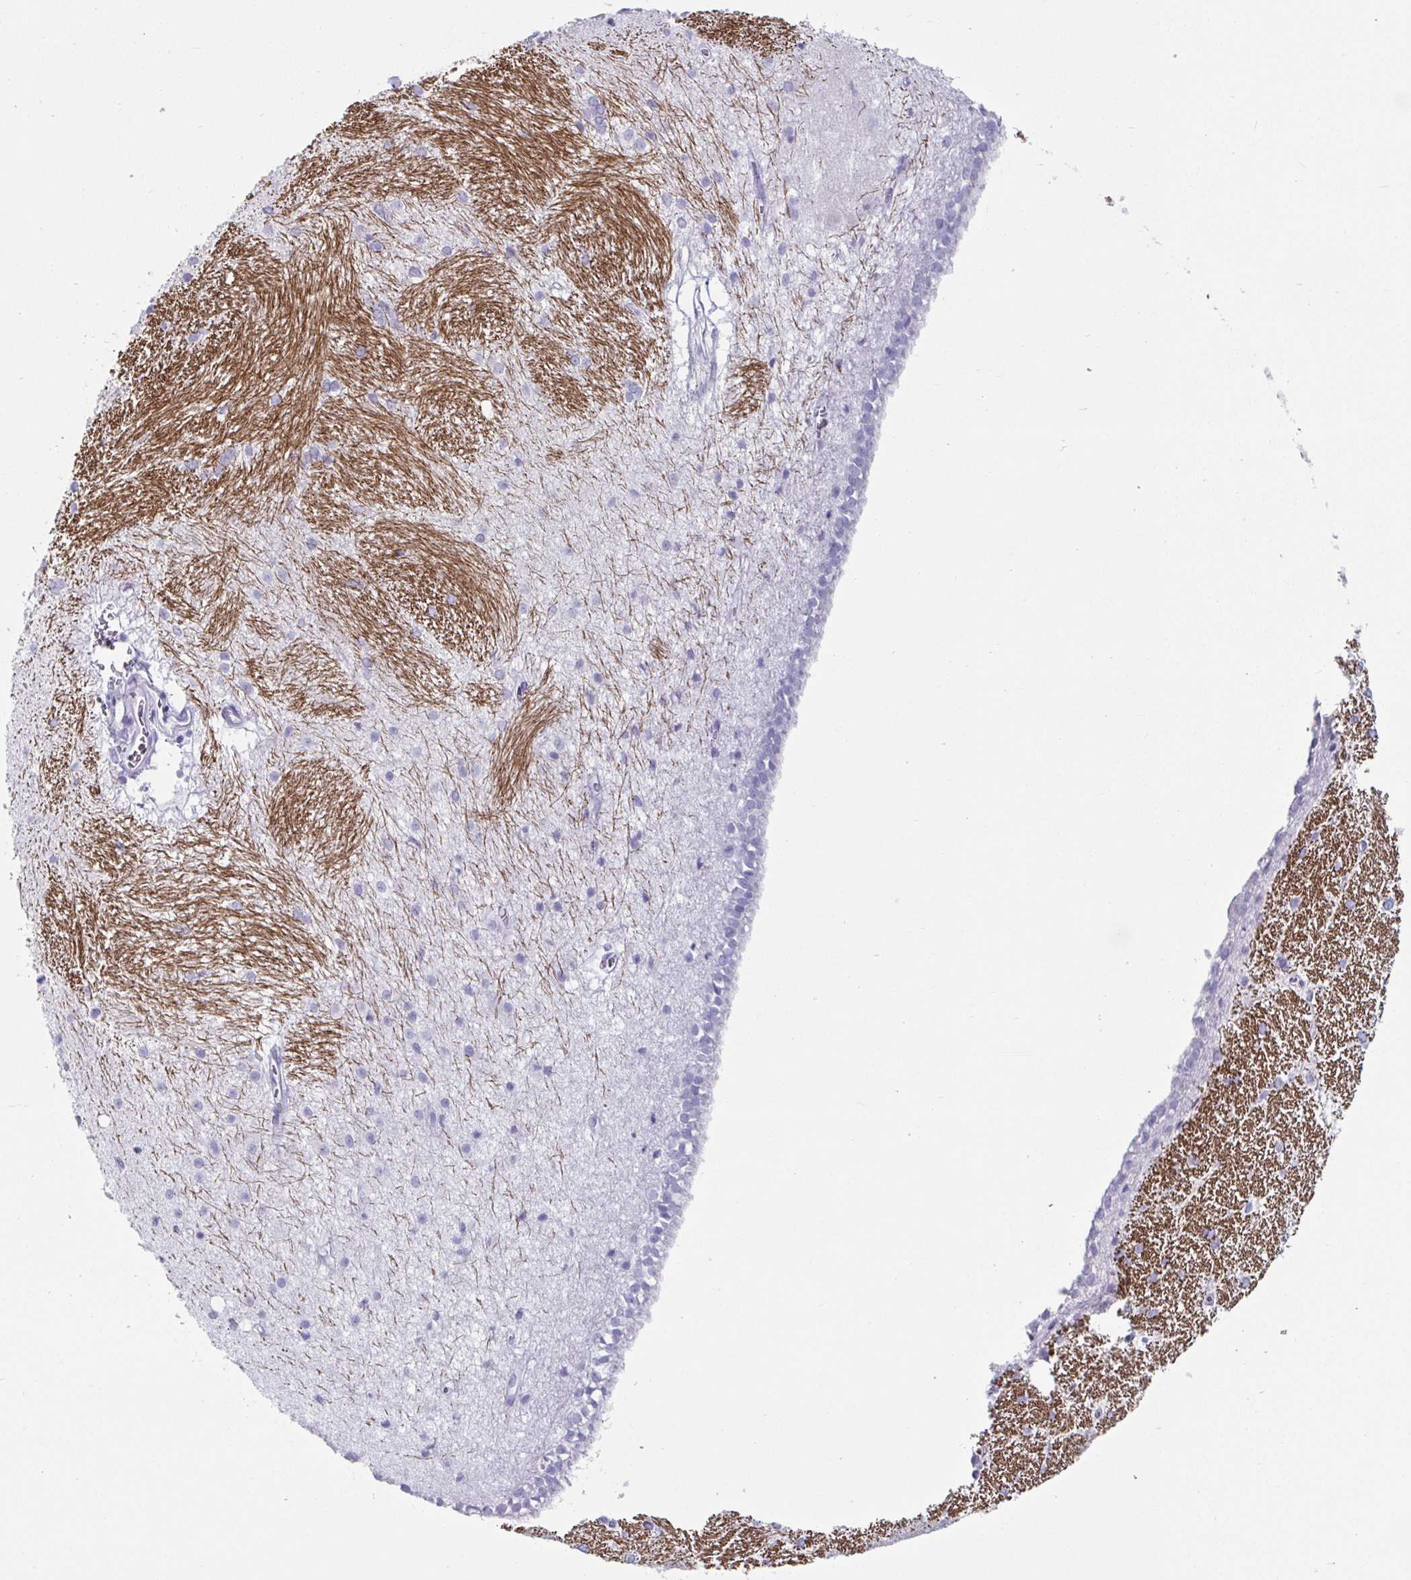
{"staining": {"intensity": "negative", "quantity": "none", "location": "none"}, "tissue": "hippocampus", "cell_type": "Glial cells", "image_type": "normal", "snomed": [{"axis": "morphology", "description": "Normal tissue, NOS"}, {"axis": "topography", "description": "Cerebral cortex"}, {"axis": "topography", "description": "Hippocampus"}], "caption": "Hippocampus was stained to show a protein in brown. There is no significant staining in glial cells. (Brightfield microscopy of DAB (3,3'-diaminobenzidine) immunohistochemistry at high magnification).", "gene": "CREG2", "patient": {"sex": "female", "age": 19}}